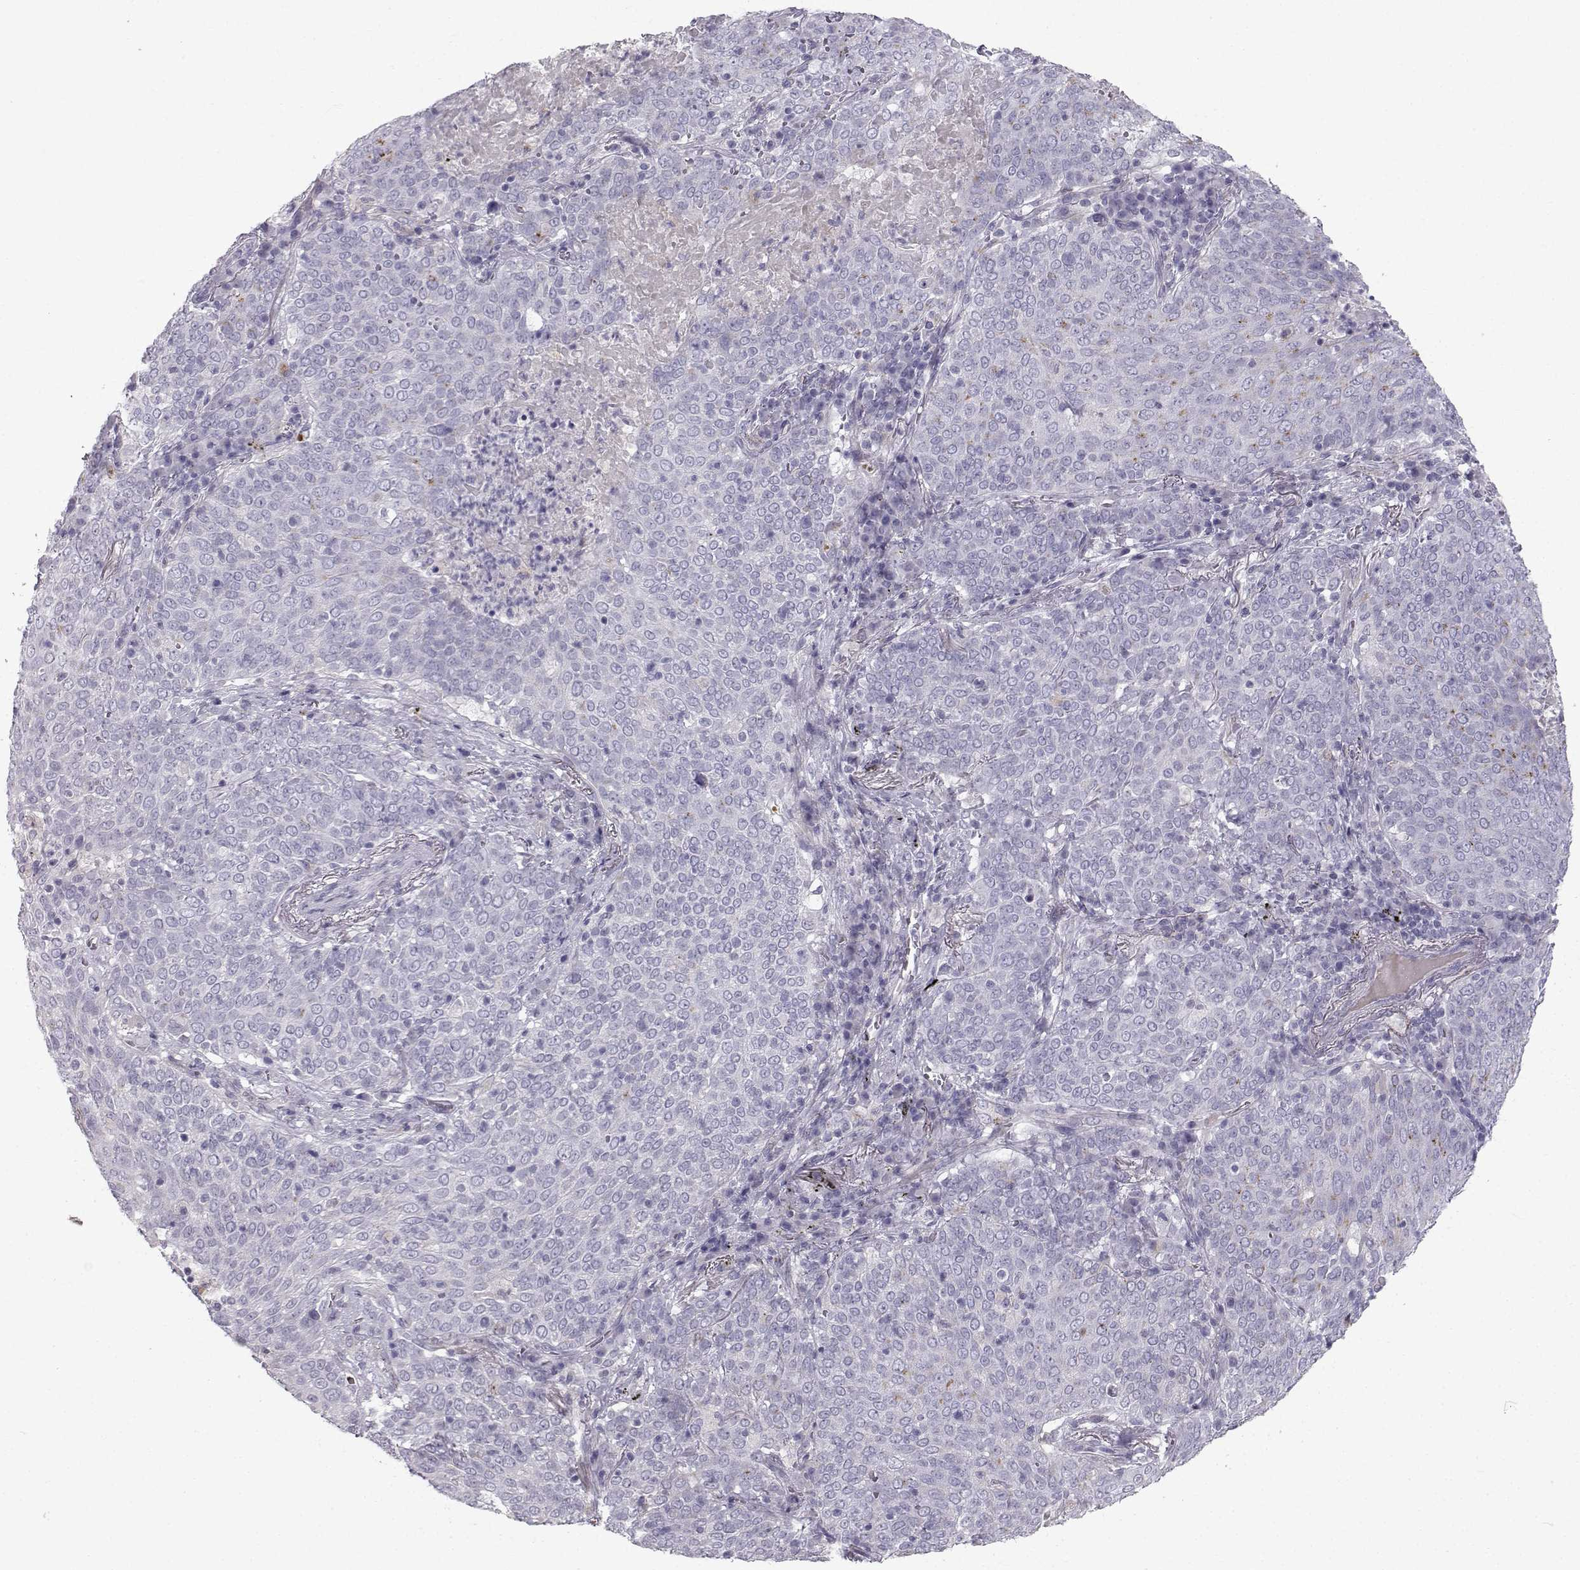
{"staining": {"intensity": "negative", "quantity": "none", "location": "none"}, "tissue": "lung cancer", "cell_type": "Tumor cells", "image_type": "cancer", "snomed": [{"axis": "morphology", "description": "Squamous cell carcinoma, NOS"}, {"axis": "topography", "description": "Lung"}], "caption": "An image of lung cancer (squamous cell carcinoma) stained for a protein reveals no brown staining in tumor cells.", "gene": "CALCR", "patient": {"sex": "male", "age": 82}}